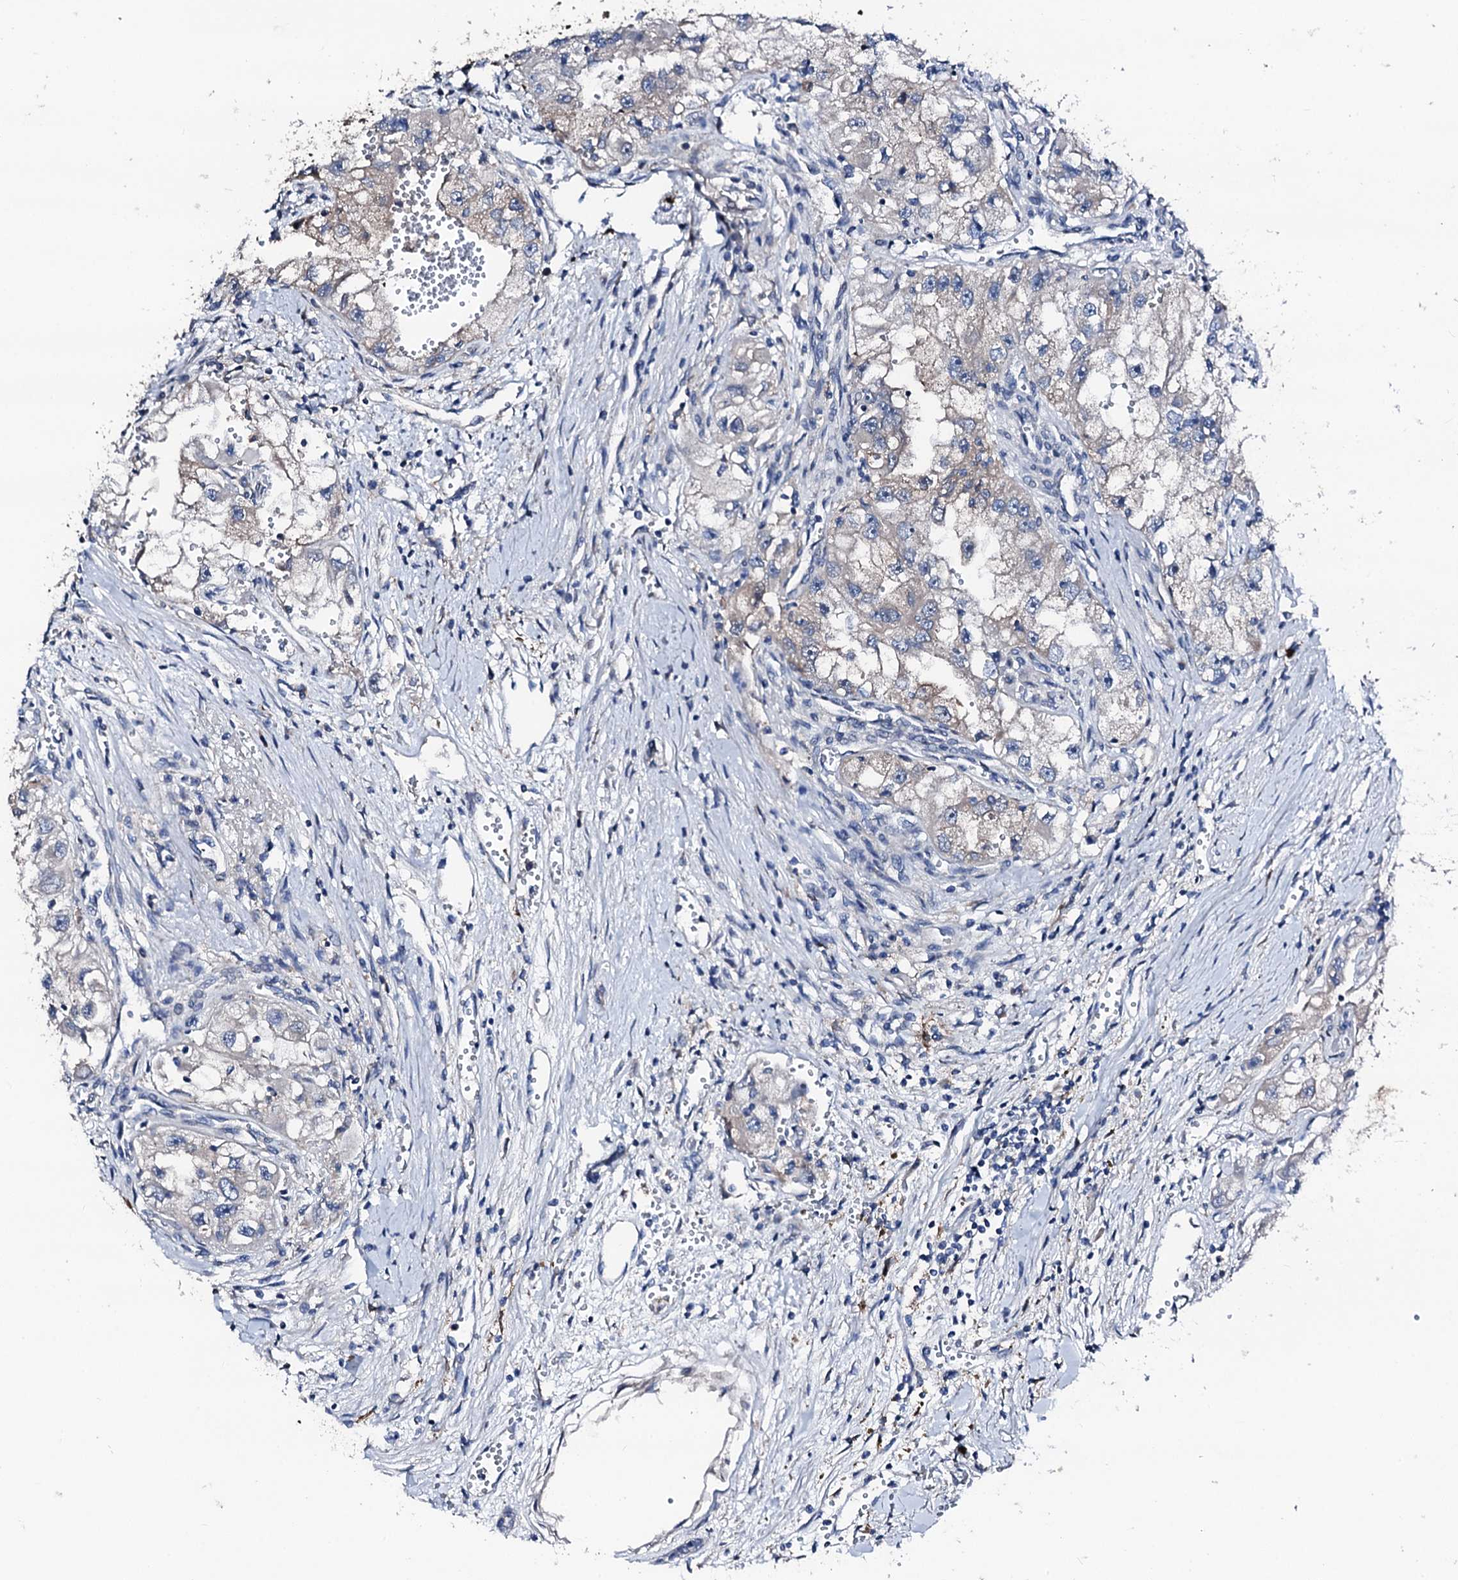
{"staining": {"intensity": "moderate", "quantity": "<25%", "location": "cytoplasmic/membranous"}, "tissue": "renal cancer", "cell_type": "Tumor cells", "image_type": "cancer", "snomed": [{"axis": "morphology", "description": "Adenocarcinoma, NOS"}, {"axis": "topography", "description": "Kidney"}], "caption": "Immunohistochemical staining of adenocarcinoma (renal) displays moderate cytoplasmic/membranous protein staining in approximately <25% of tumor cells.", "gene": "TRAFD1", "patient": {"sex": "male", "age": 63}}